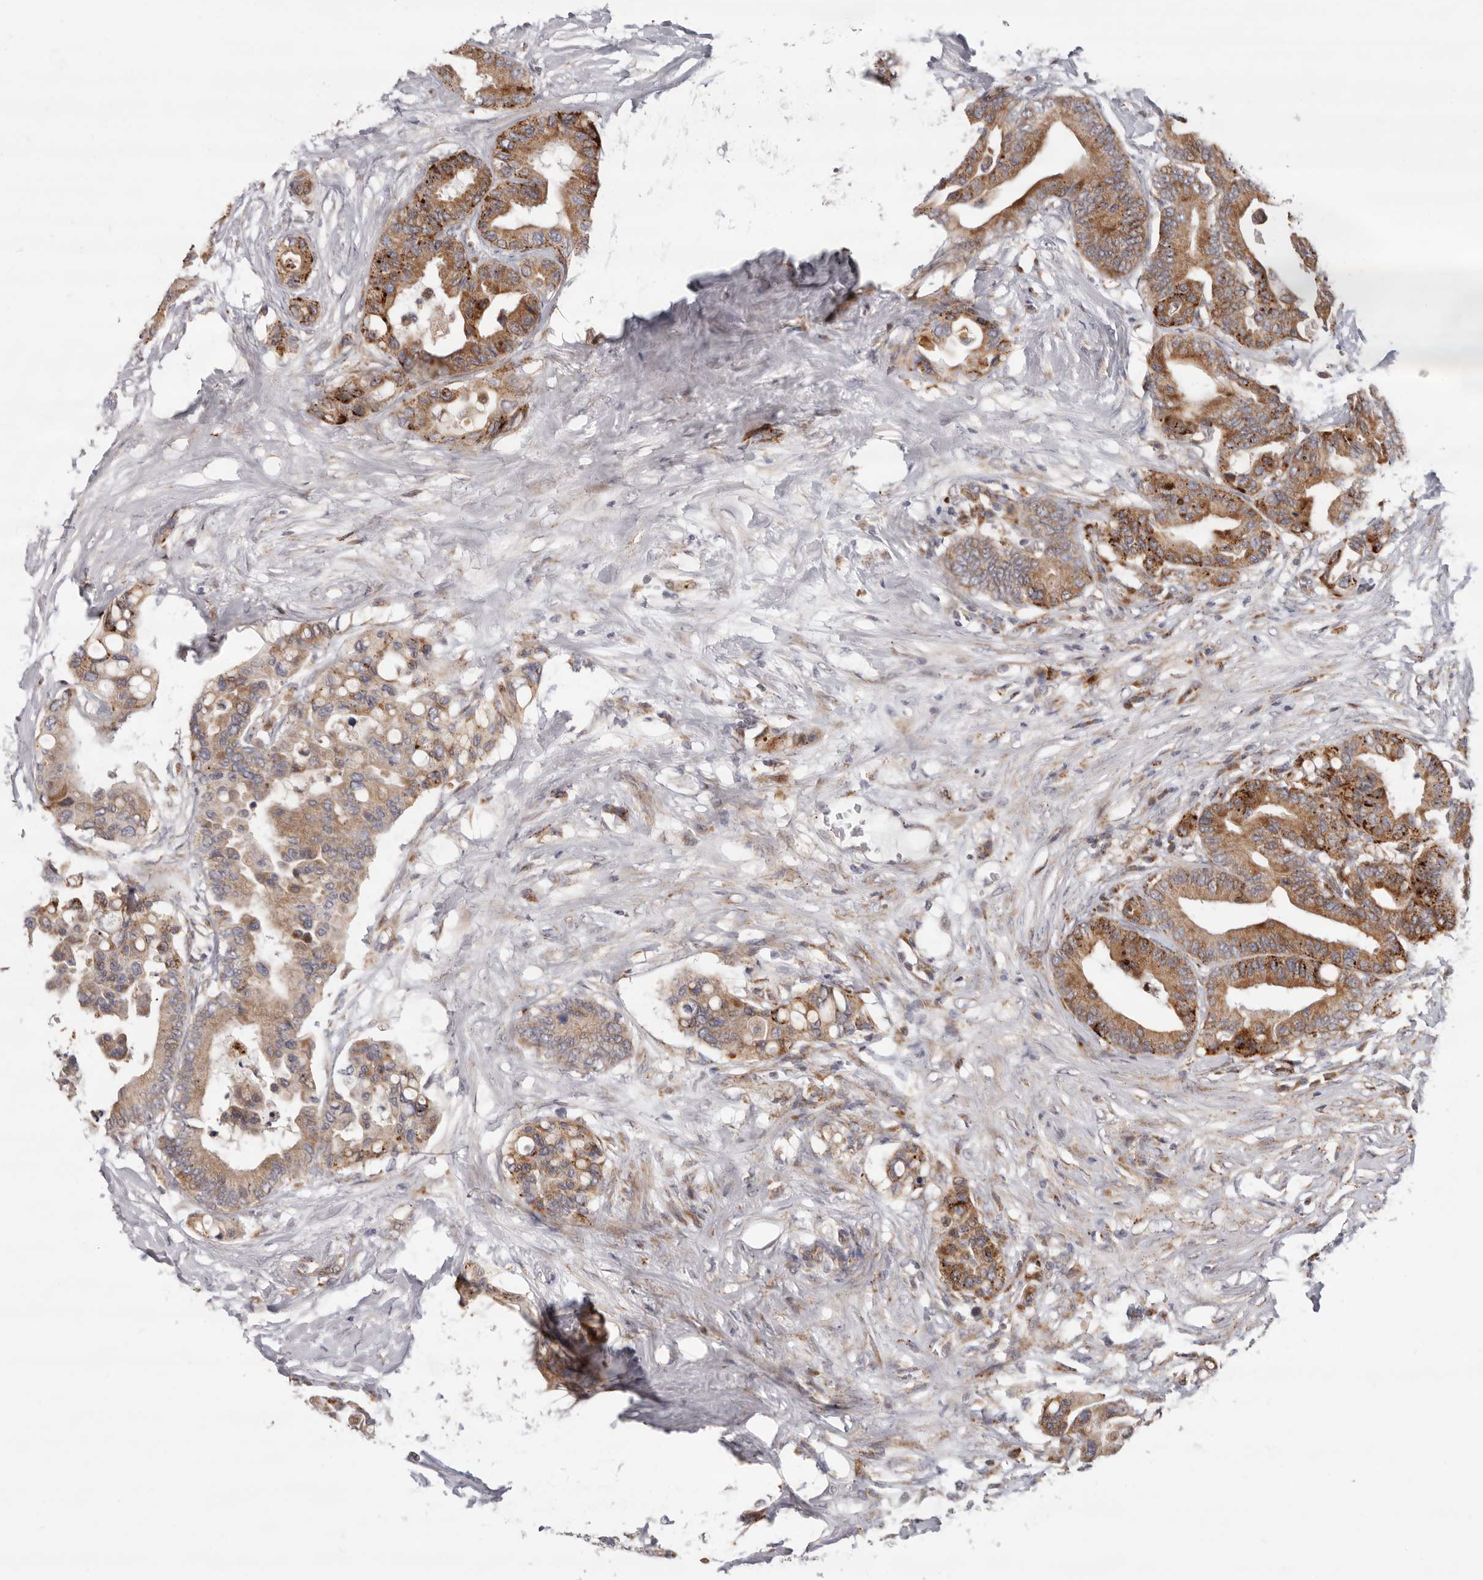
{"staining": {"intensity": "moderate", "quantity": ">75%", "location": "cytoplasmic/membranous"}, "tissue": "colorectal cancer", "cell_type": "Tumor cells", "image_type": "cancer", "snomed": [{"axis": "morphology", "description": "Adenocarcinoma, NOS"}, {"axis": "topography", "description": "Colon"}], "caption": "This photomicrograph exhibits IHC staining of human colorectal cancer (adenocarcinoma), with medium moderate cytoplasmic/membranous staining in approximately >75% of tumor cells.", "gene": "TOR3A", "patient": {"sex": "male", "age": 82}}